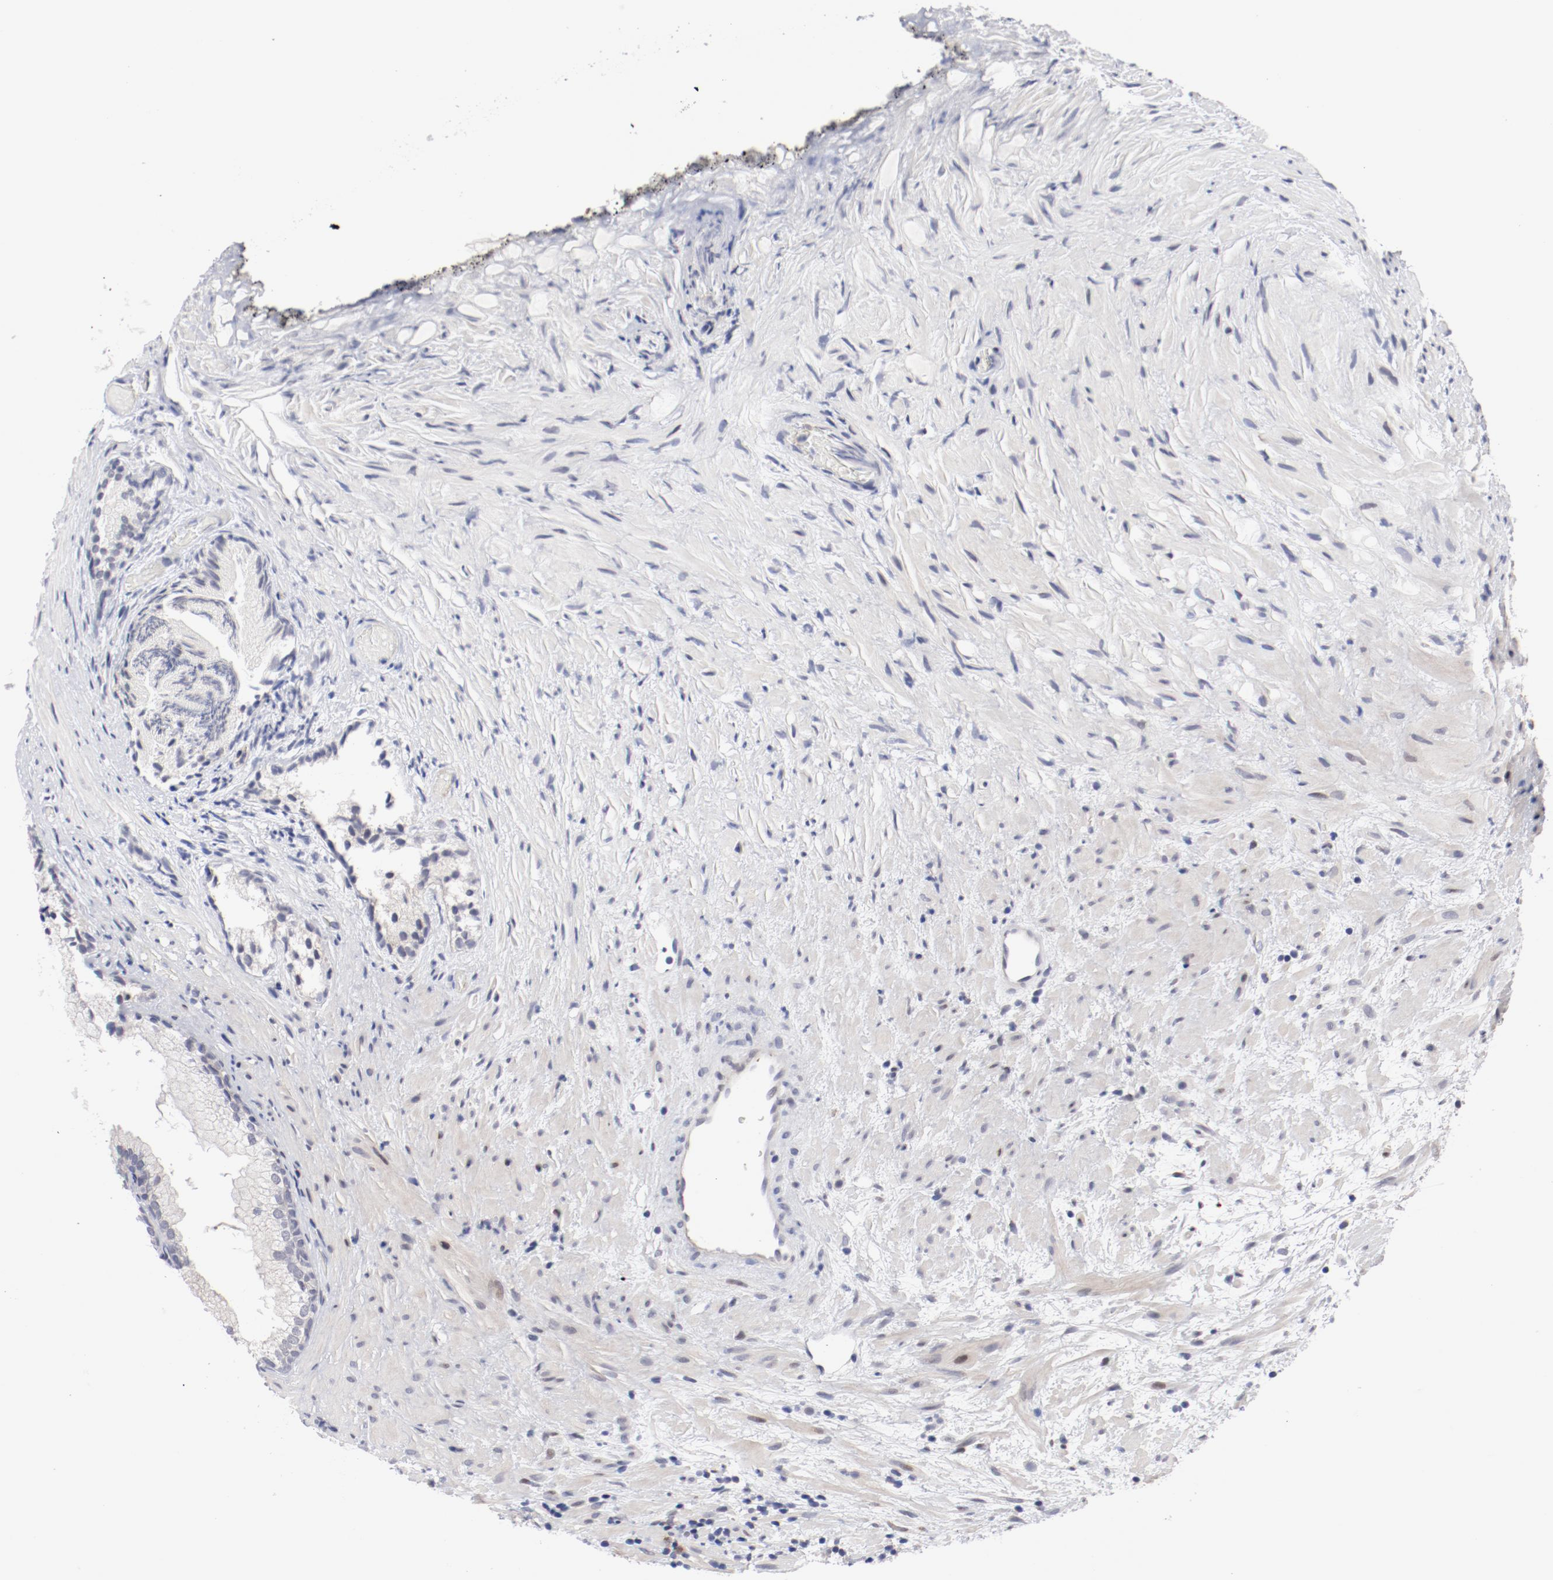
{"staining": {"intensity": "negative", "quantity": "none", "location": "none"}, "tissue": "prostate", "cell_type": "Glandular cells", "image_type": "normal", "snomed": [{"axis": "morphology", "description": "Normal tissue, NOS"}, {"axis": "topography", "description": "Prostate"}], "caption": "There is no significant positivity in glandular cells of prostate. (DAB immunohistochemistry (IHC), high magnification).", "gene": "FSCB", "patient": {"sex": "male", "age": 76}}